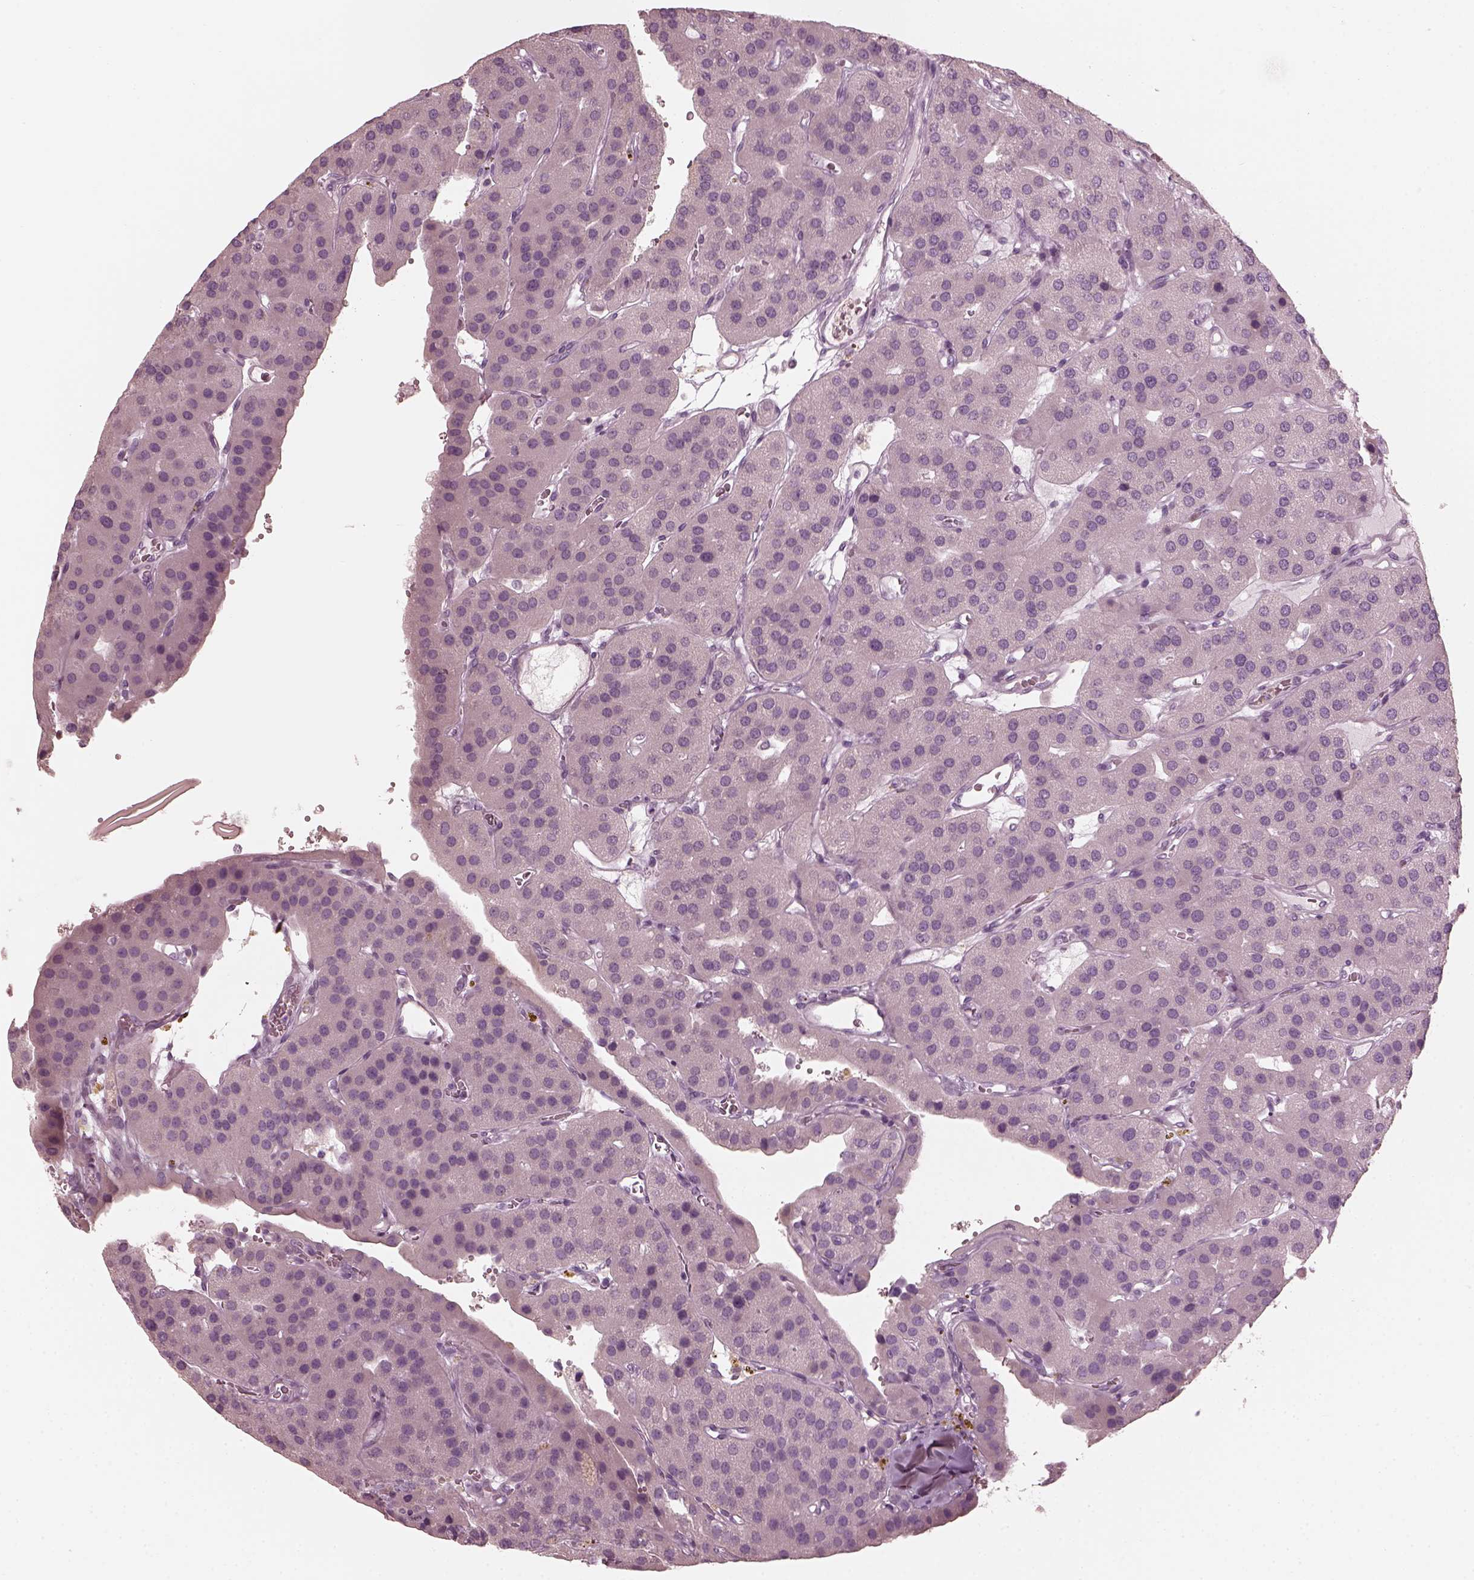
{"staining": {"intensity": "negative", "quantity": "none", "location": "none"}, "tissue": "parathyroid gland", "cell_type": "Glandular cells", "image_type": "normal", "snomed": [{"axis": "morphology", "description": "Normal tissue, NOS"}, {"axis": "morphology", "description": "Adenoma, NOS"}, {"axis": "topography", "description": "Parathyroid gland"}], "caption": "Immunohistochemistry (IHC) of benign human parathyroid gland exhibits no positivity in glandular cells.", "gene": "SAXO2", "patient": {"sex": "female", "age": 86}}